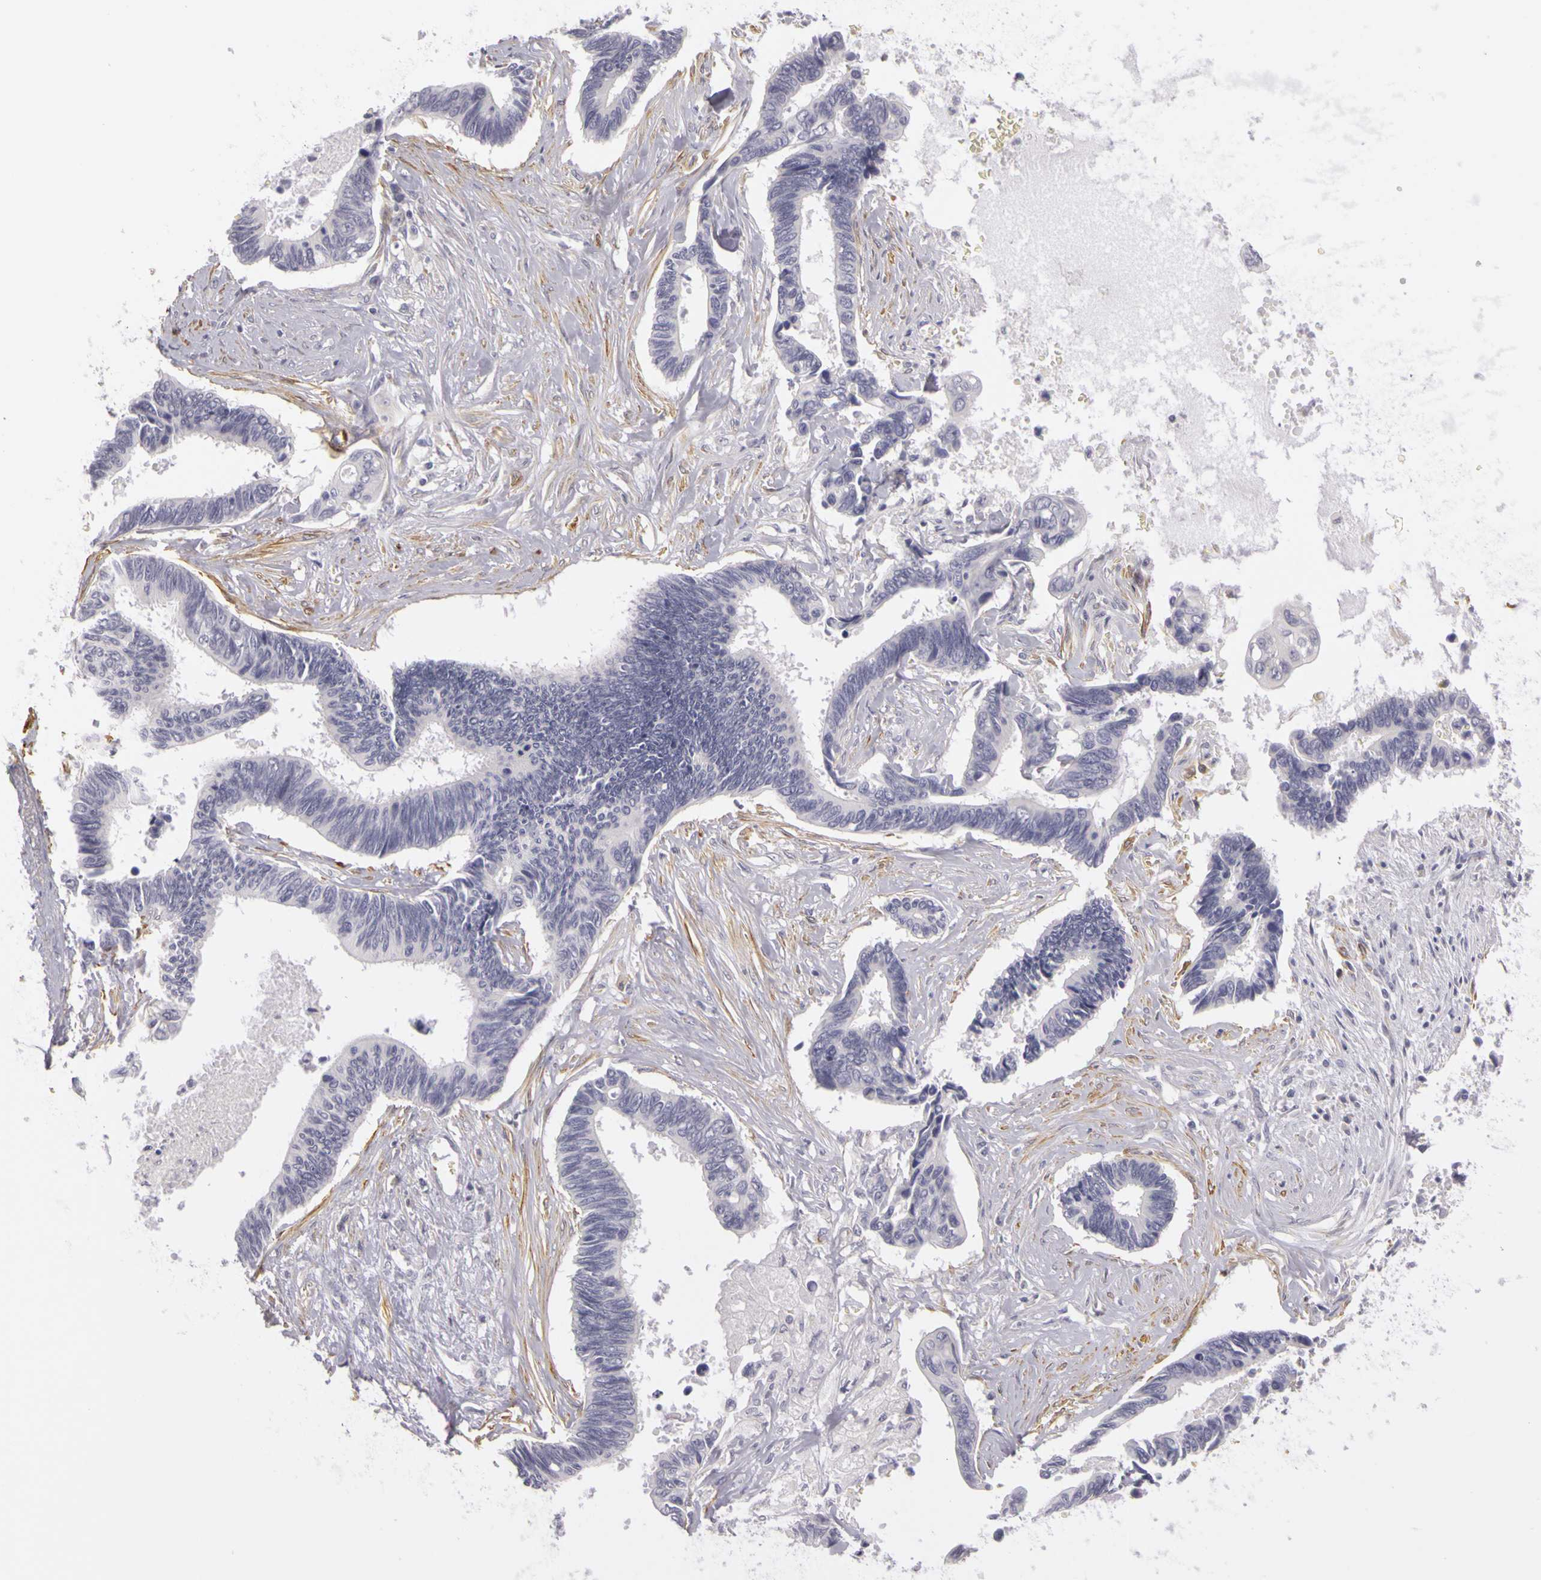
{"staining": {"intensity": "negative", "quantity": "none", "location": "none"}, "tissue": "pancreatic cancer", "cell_type": "Tumor cells", "image_type": "cancer", "snomed": [{"axis": "morphology", "description": "Adenocarcinoma, NOS"}, {"axis": "topography", "description": "Pancreas"}], "caption": "Protein analysis of pancreatic cancer (adenocarcinoma) shows no significant staining in tumor cells.", "gene": "CNTN2", "patient": {"sex": "female", "age": 70}}